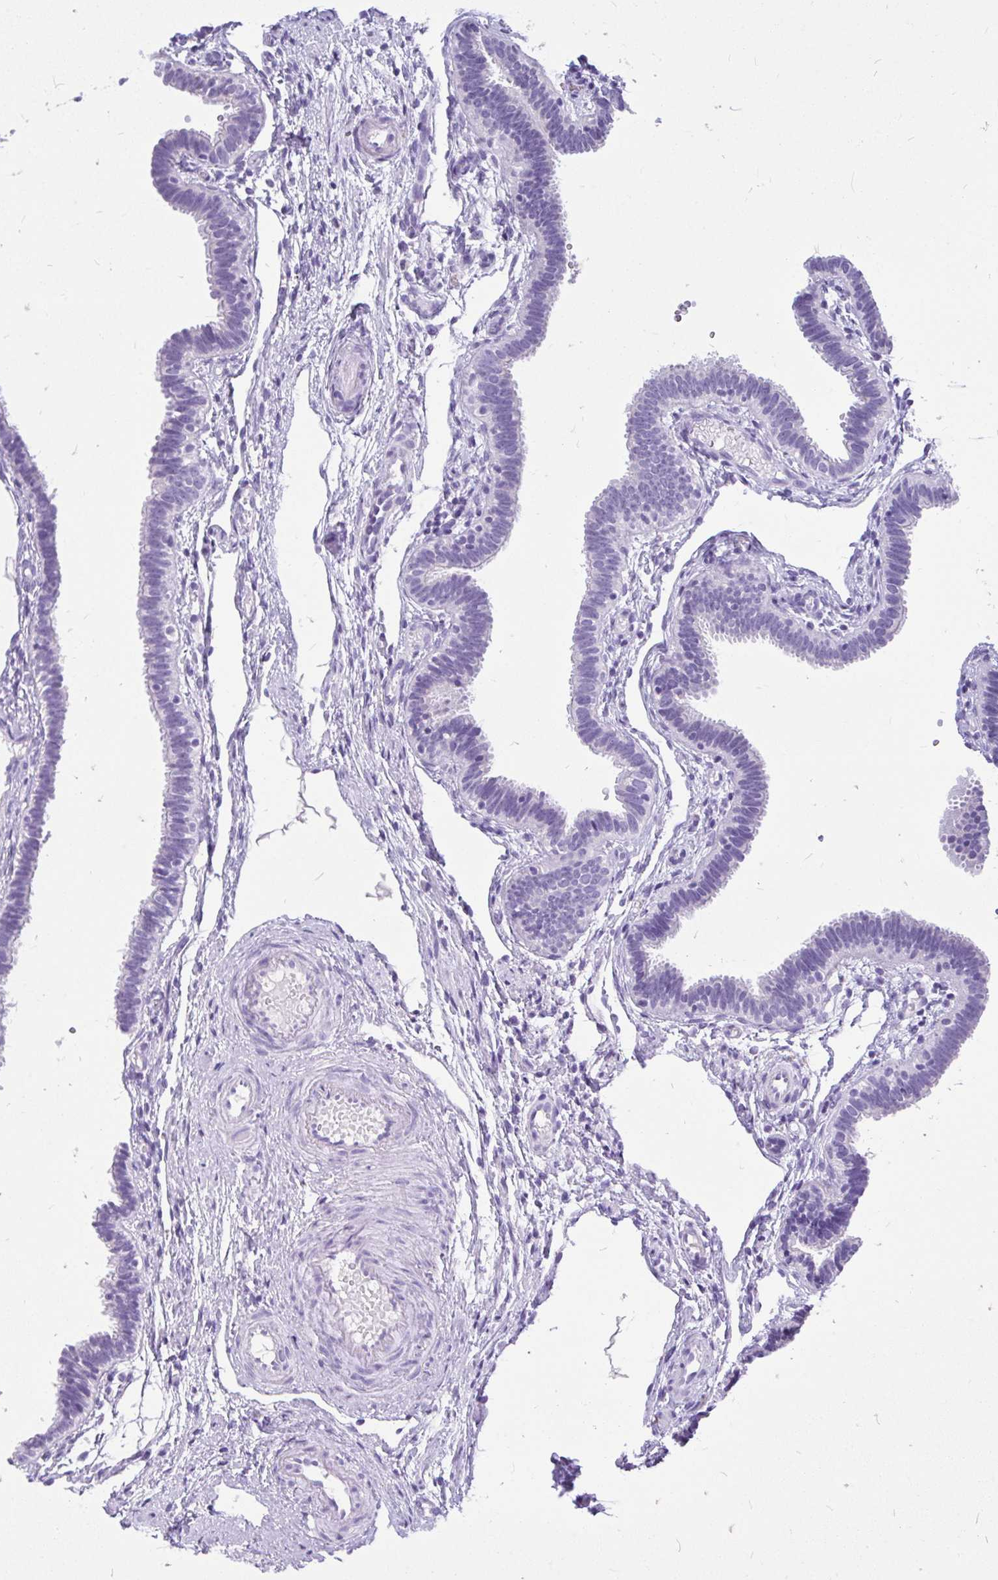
{"staining": {"intensity": "negative", "quantity": "none", "location": "none"}, "tissue": "fallopian tube", "cell_type": "Glandular cells", "image_type": "normal", "snomed": [{"axis": "morphology", "description": "Normal tissue, NOS"}, {"axis": "topography", "description": "Fallopian tube"}], "caption": "Immunohistochemical staining of unremarkable human fallopian tube shows no significant staining in glandular cells. (Immunohistochemistry, brightfield microscopy, high magnification).", "gene": "MAP1LC3A", "patient": {"sex": "female", "age": 37}}